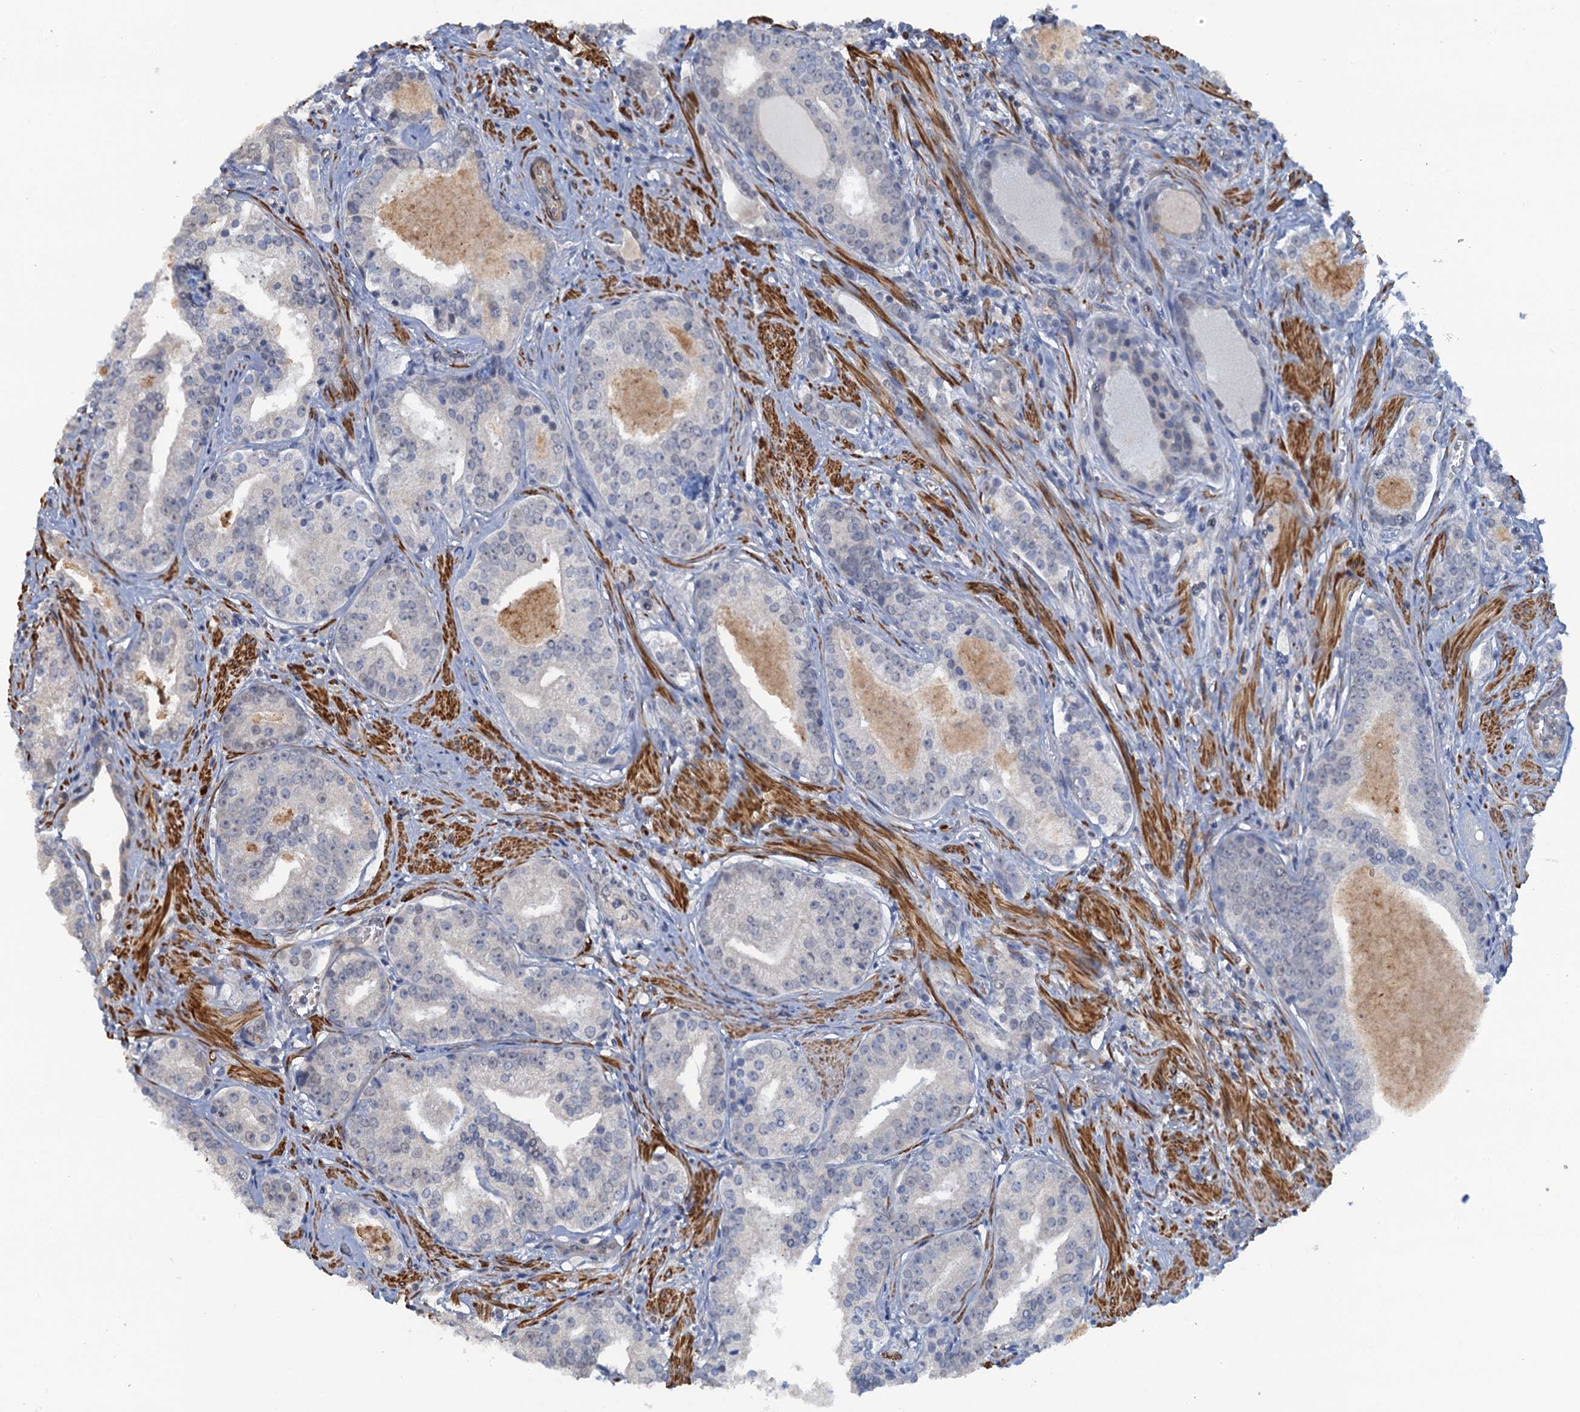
{"staining": {"intensity": "negative", "quantity": "none", "location": "none"}, "tissue": "prostate cancer", "cell_type": "Tumor cells", "image_type": "cancer", "snomed": [{"axis": "morphology", "description": "Adenocarcinoma, High grade"}, {"axis": "topography", "description": "Prostate"}], "caption": "This is an immunohistochemistry image of prostate cancer. There is no expression in tumor cells.", "gene": "MYO16", "patient": {"sex": "male", "age": 58}}